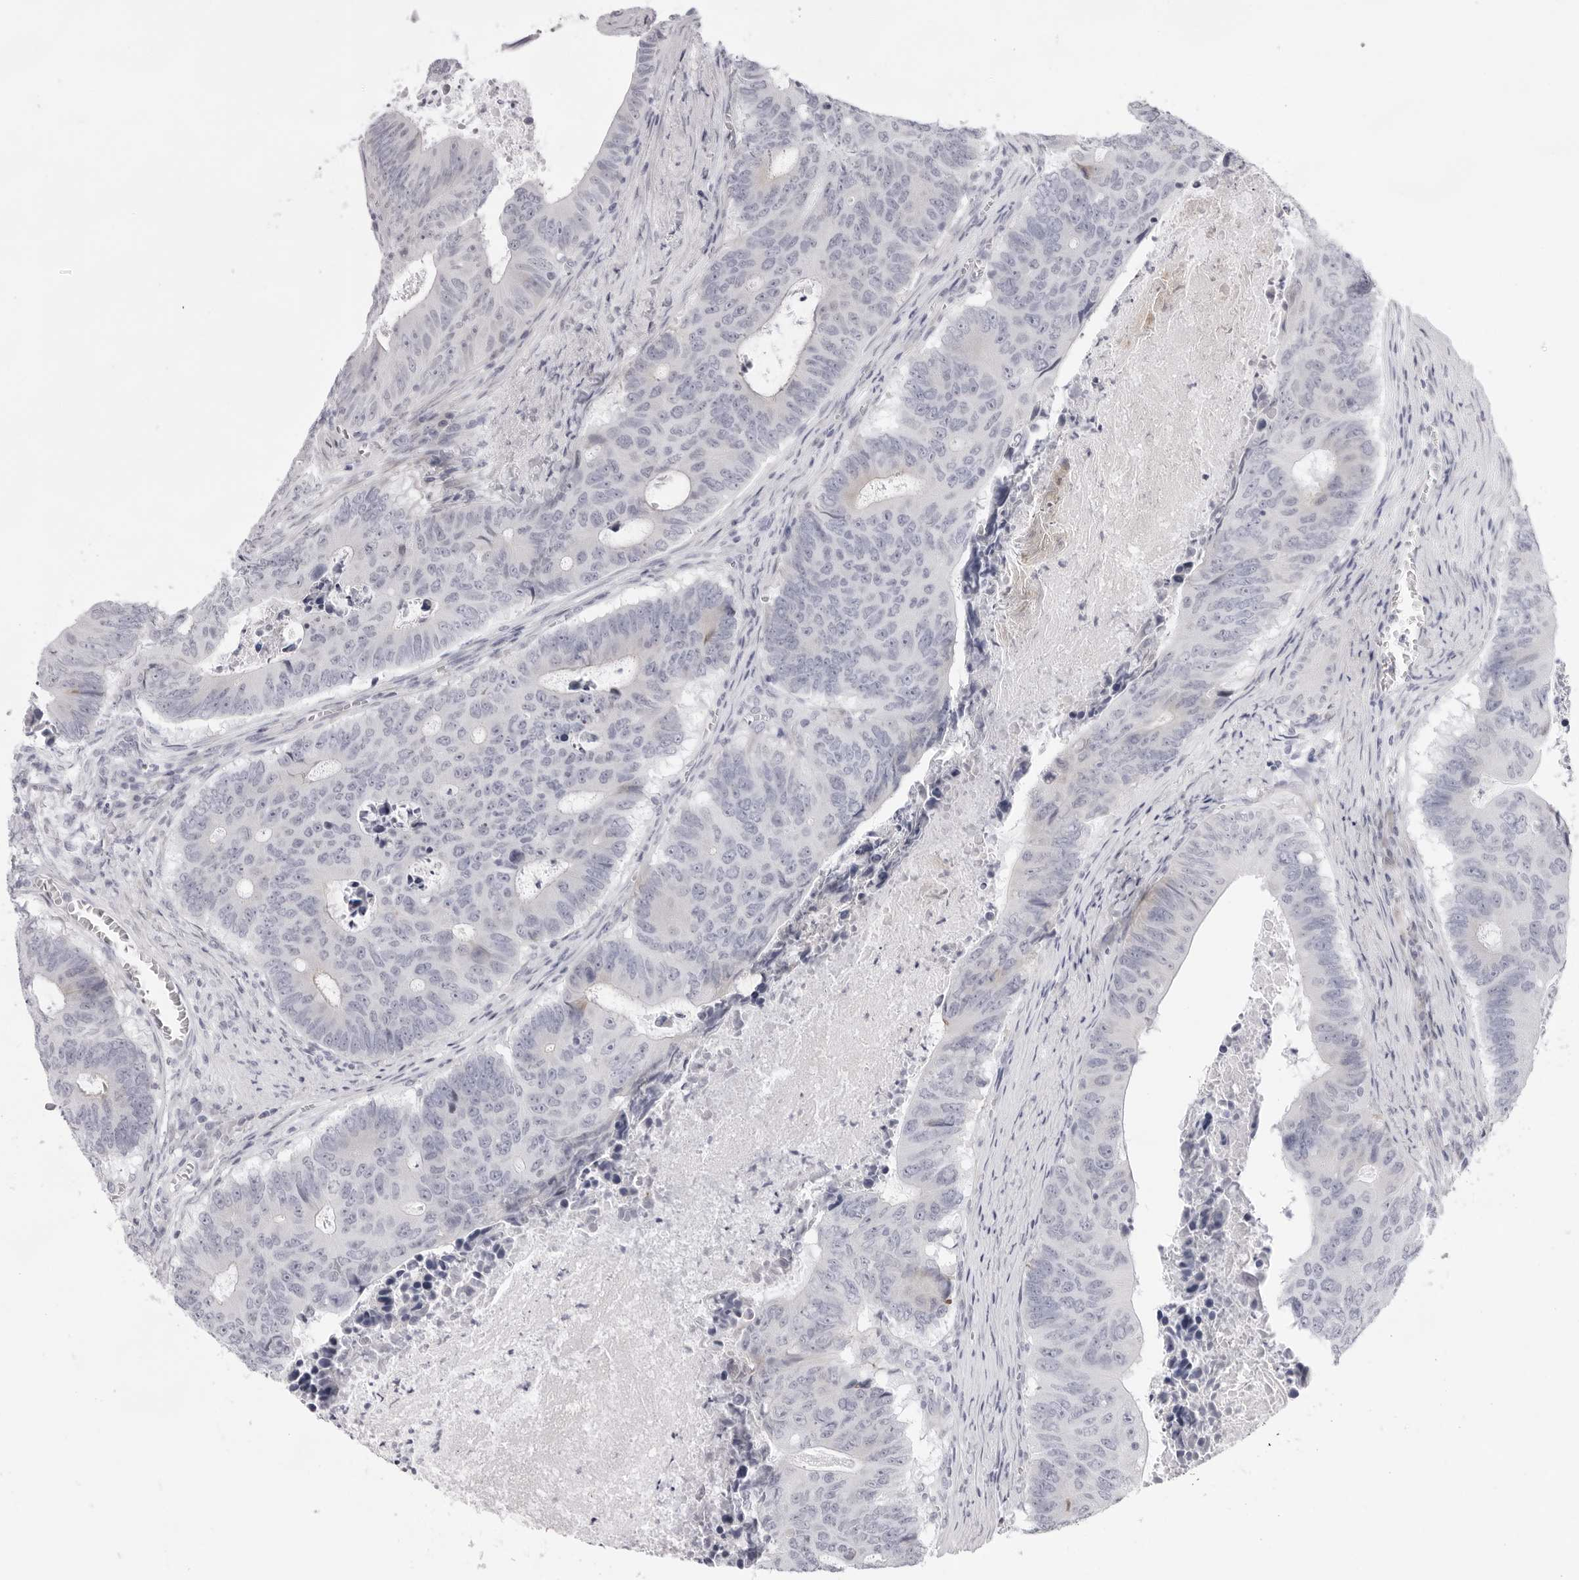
{"staining": {"intensity": "negative", "quantity": "none", "location": "none"}, "tissue": "colorectal cancer", "cell_type": "Tumor cells", "image_type": "cancer", "snomed": [{"axis": "morphology", "description": "Adenocarcinoma, NOS"}, {"axis": "topography", "description": "Colon"}], "caption": "The photomicrograph exhibits no staining of tumor cells in colorectal cancer.", "gene": "SMIM2", "patient": {"sex": "male", "age": 87}}